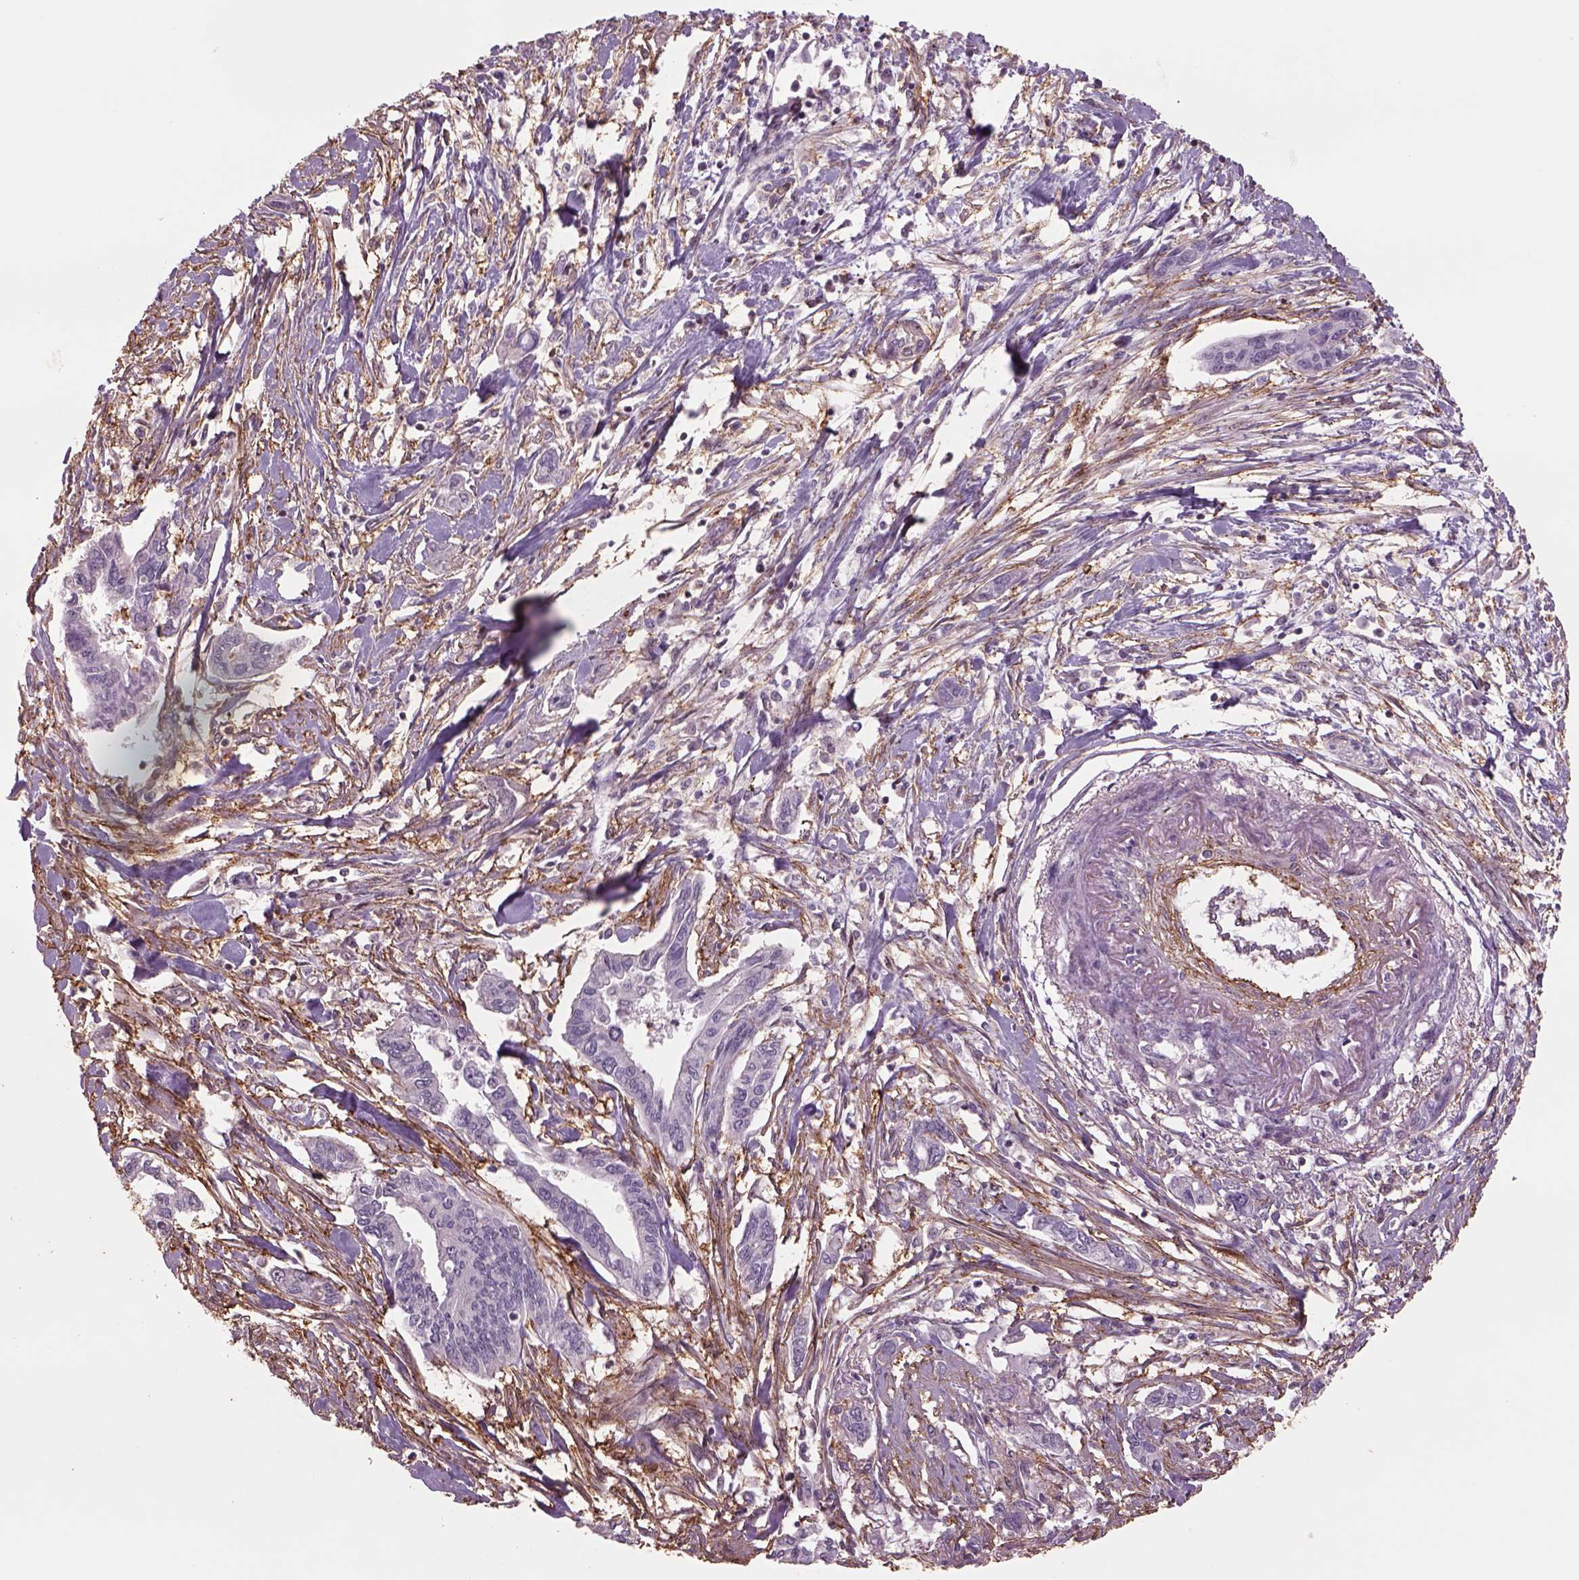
{"staining": {"intensity": "negative", "quantity": "none", "location": "none"}, "tissue": "pancreatic cancer", "cell_type": "Tumor cells", "image_type": "cancer", "snomed": [{"axis": "morphology", "description": "Adenocarcinoma, NOS"}, {"axis": "topography", "description": "Pancreas"}], "caption": "Tumor cells show no significant positivity in adenocarcinoma (pancreatic).", "gene": "LIN7A", "patient": {"sex": "male", "age": 60}}